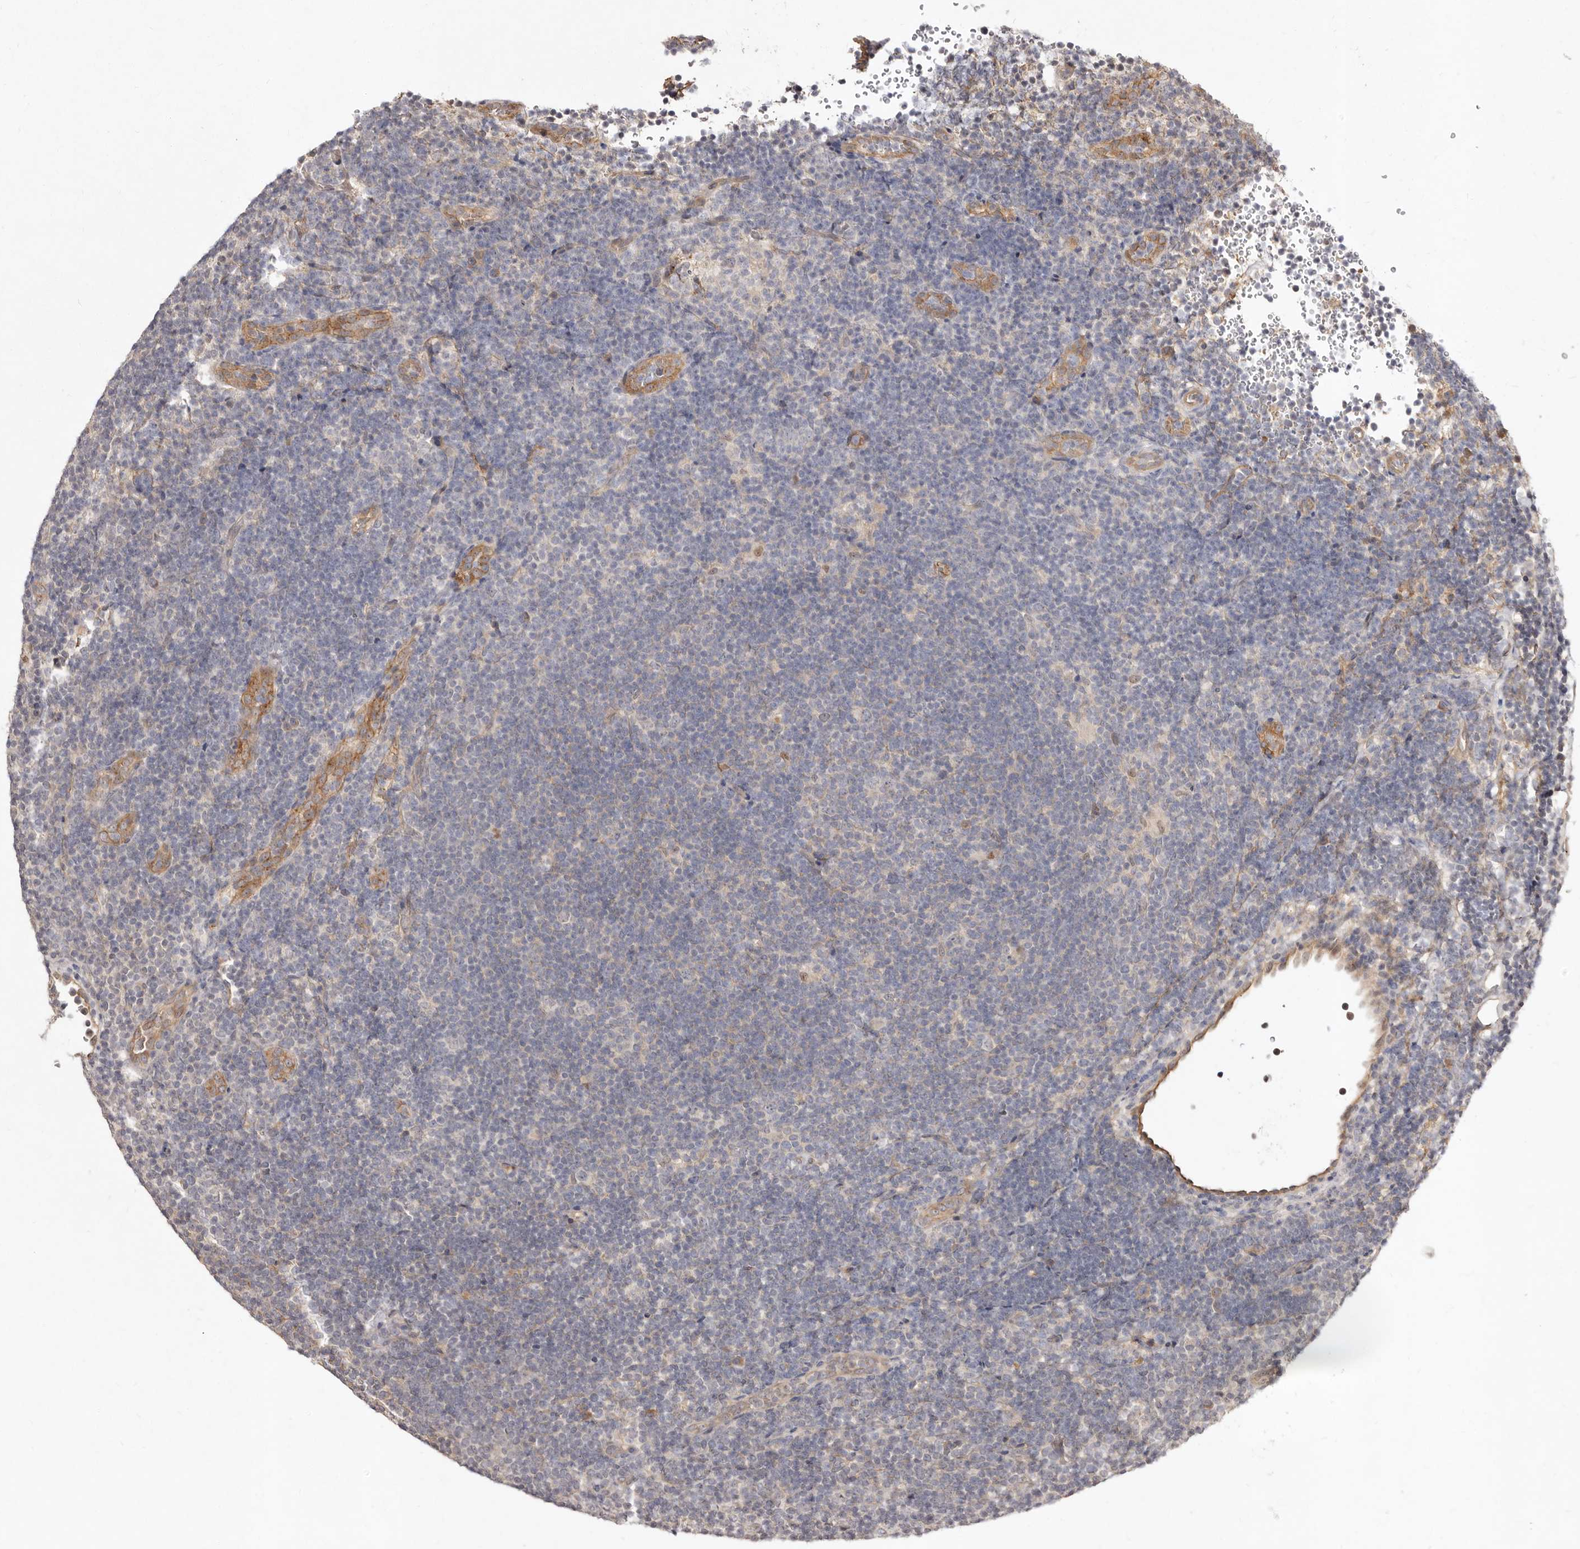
{"staining": {"intensity": "negative", "quantity": "none", "location": "none"}, "tissue": "lymphoma", "cell_type": "Tumor cells", "image_type": "cancer", "snomed": [{"axis": "morphology", "description": "Hodgkin's disease, NOS"}, {"axis": "topography", "description": "Lymph node"}], "caption": "High power microscopy histopathology image of an IHC image of lymphoma, revealing no significant positivity in tumor cells.", "gene": "LCORL", "patient": {"sex": "female", "age": 57}}